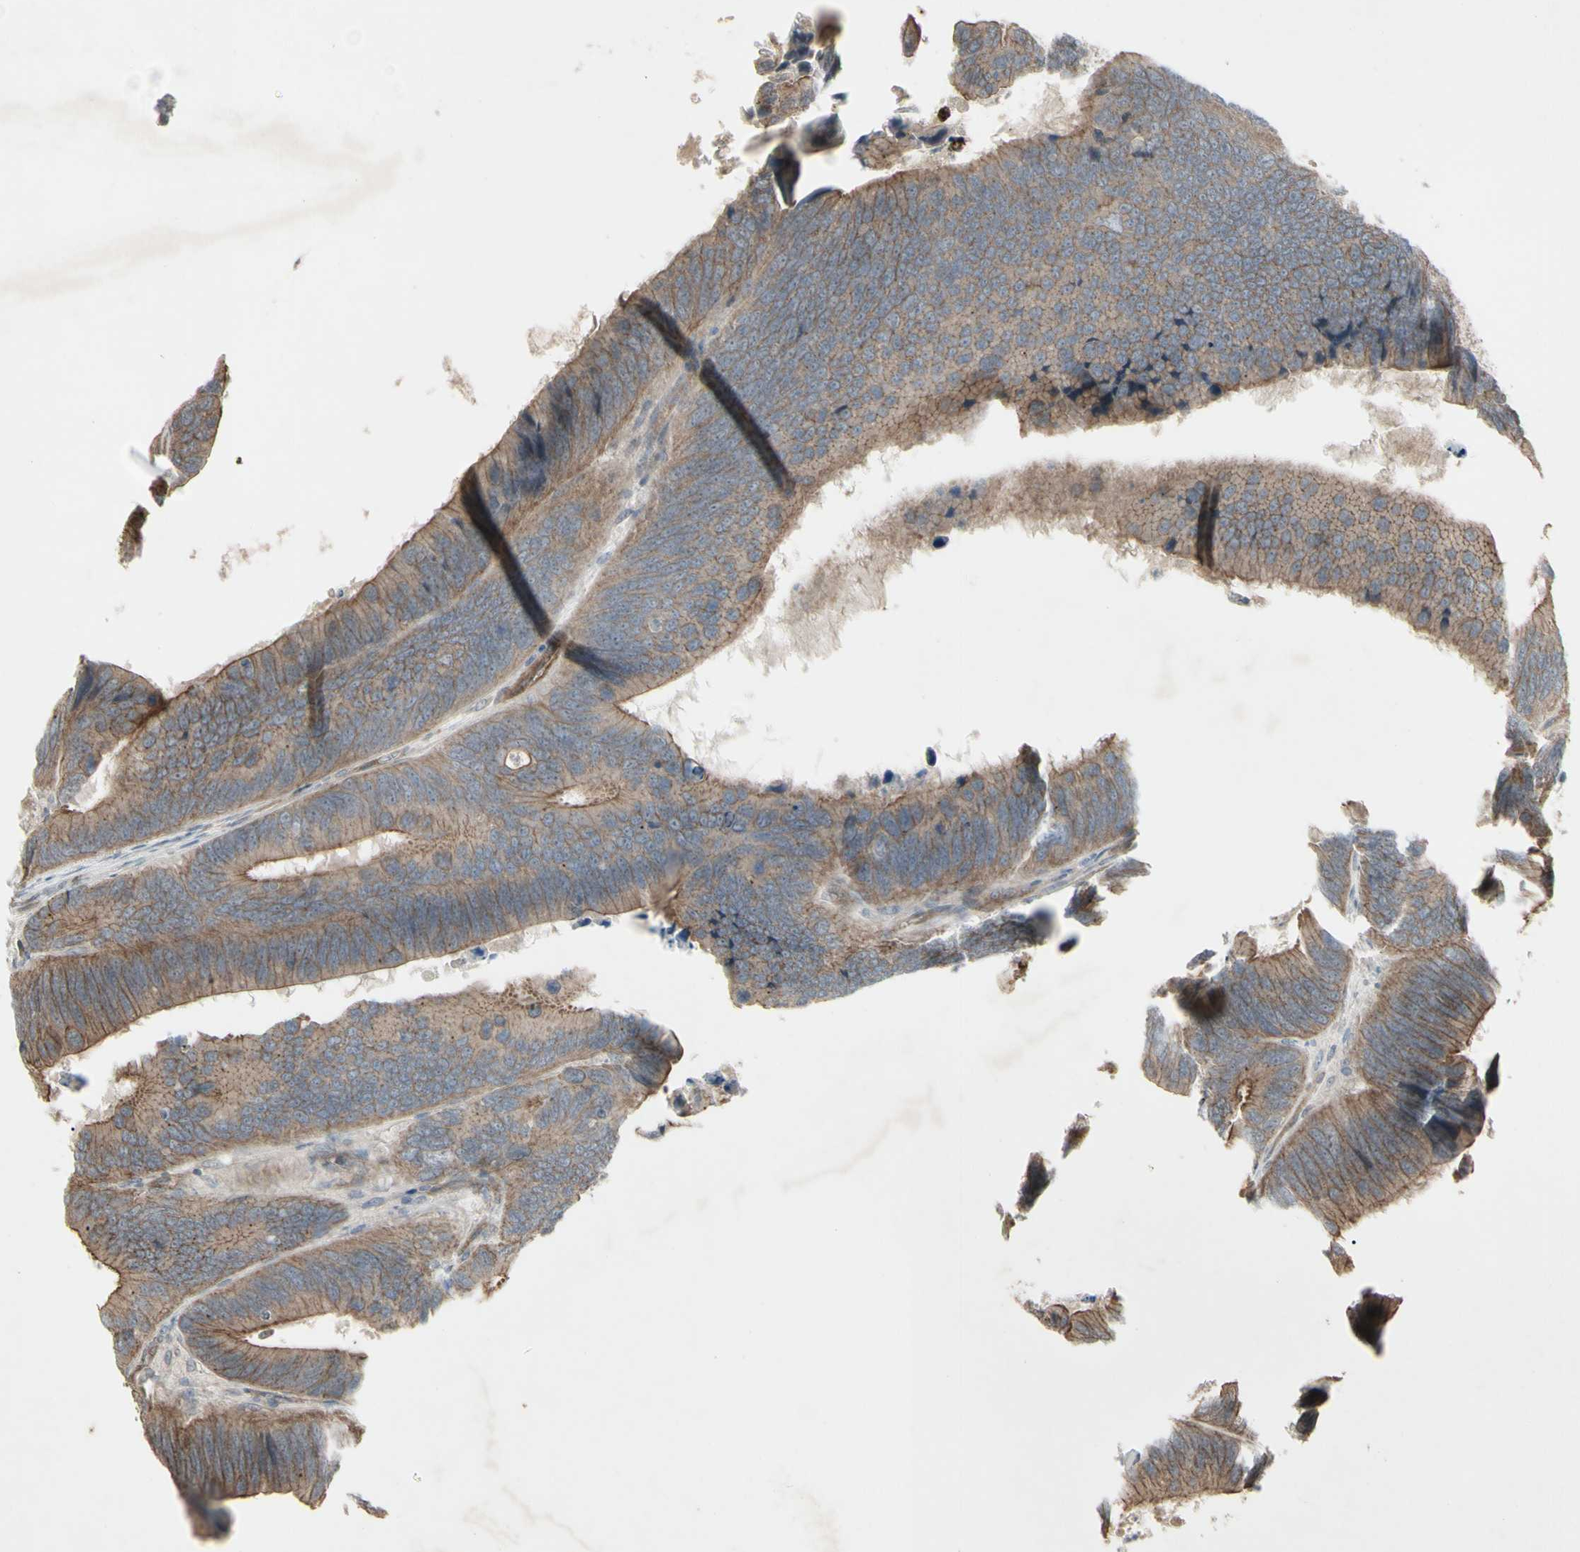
{"staining": {"intensity": "moderate", "quantity": ">75%", "location": "cytoplasmic/membranous"}, "tissue": "colorectal cancer", "cell_type": "Tumor cells", "image_type": "cancer", "snomed": [{"axis": "morphology", "description": "Adenocarcinoma, NOS"}, {"axis": "topography", "description": "Colon"}], "caption": "The photomicrograph displays immunohistochemical staining of adenocarcinoma (colorectal). There is moderate cytoplasmic/membranous expression is present in about >75% of tumor cells.", "gene": "JAG1", "patient": {"sex": "male", "age": 72}}